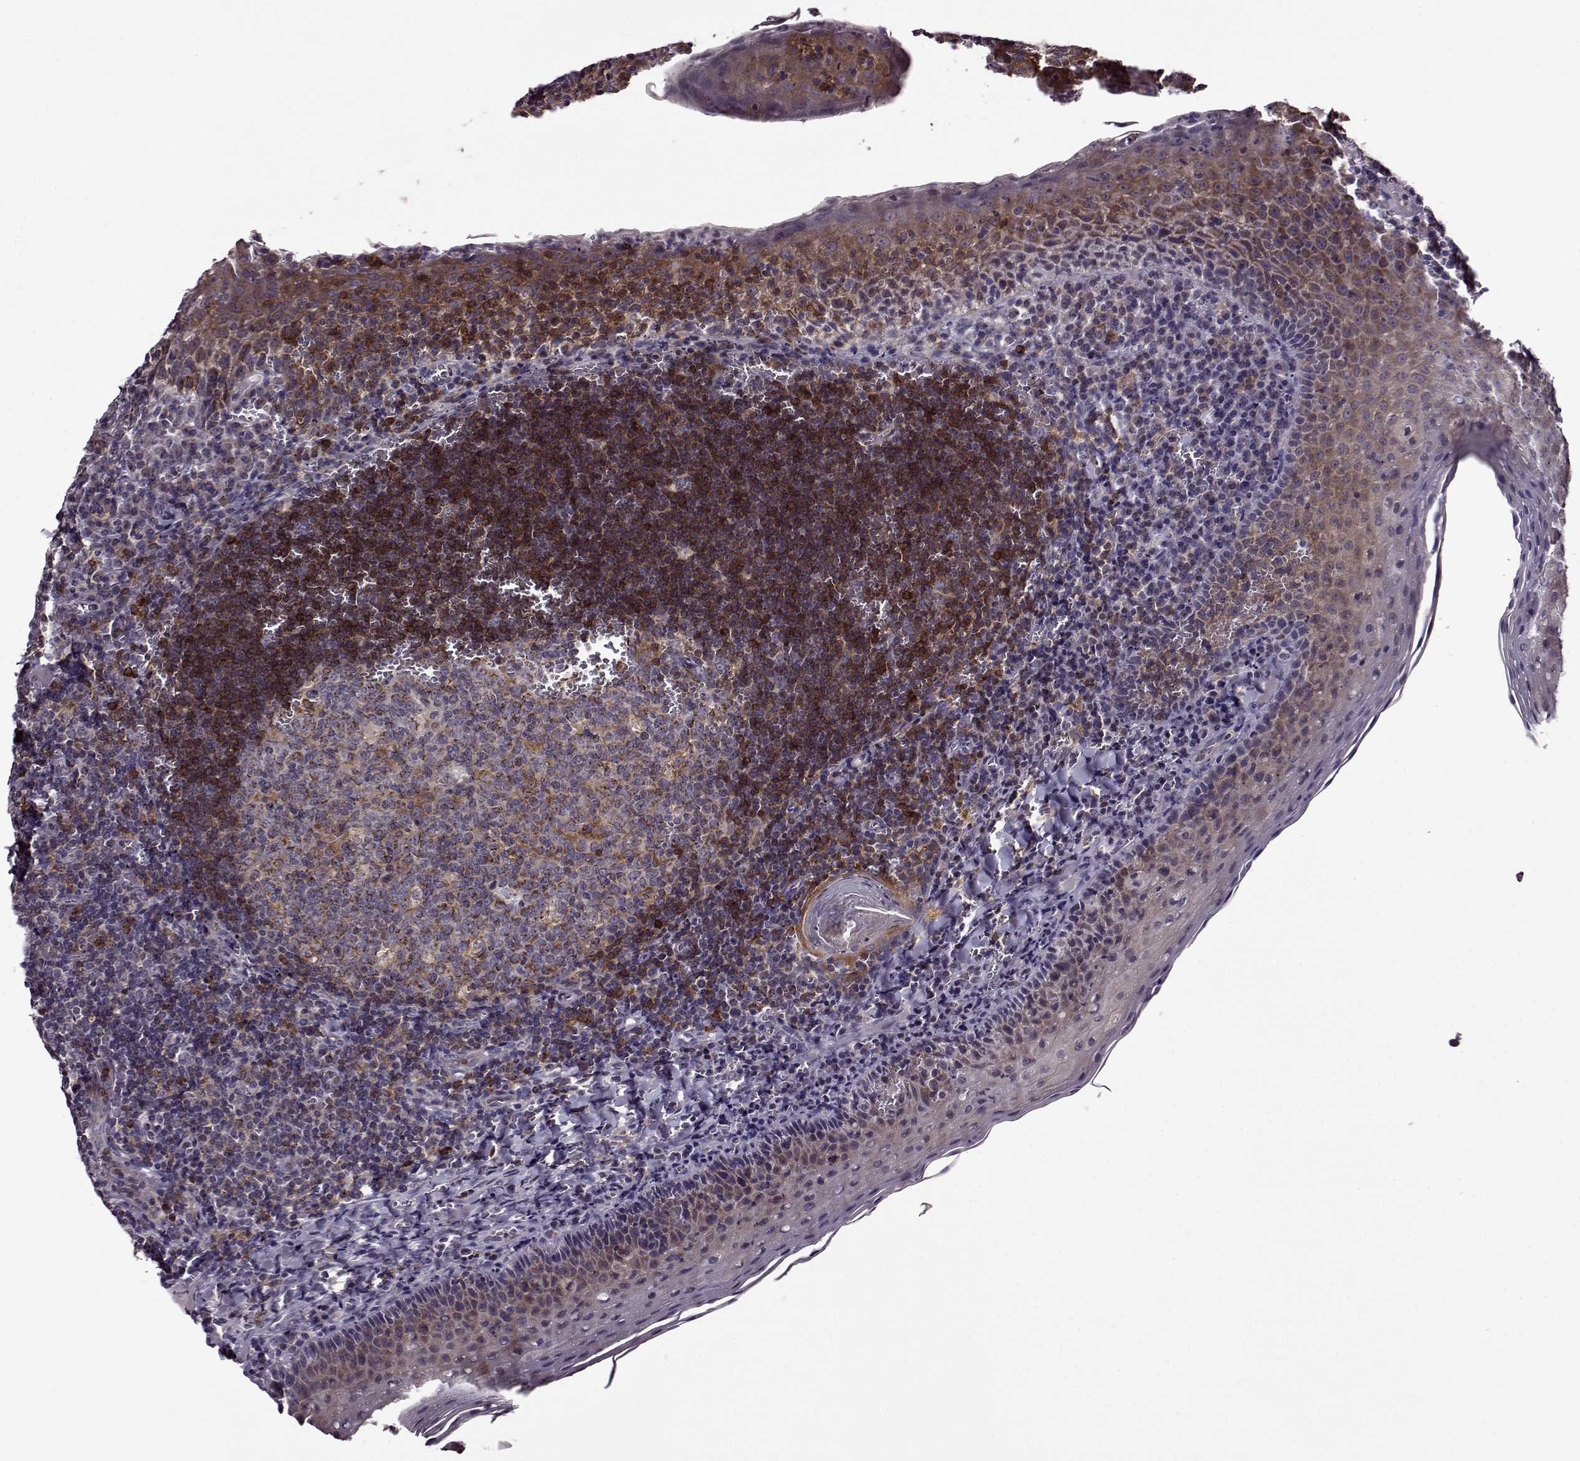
{"staining": {"intensity": "moderate", "quantity": ">75%", "location": "cytoplasmic/membranous"}, "tissue": "tonsil", "cell_type": "Germinal center cells", "image_type": "normal", "snomed": [{"axis": "morphology", "description": "Normal tissue, NOS"}, {"axis": "morphology", "description": "Inflammation, NOS"}, {"axis": "topography", "description": "Tonsil"}], "caption": "Normal tonsil demonstrates moderate cytoplasmic/membranous expression in about >75% of germinal center cells, visualized by immunohistochemistry. The staining was performed using DAB to visualize the protein expression in brown, while the nuclei were stained in blue with hematoxylin (Magnification: 20x).", "gene": "MTSS1", "patient": {"sex": "female", "age": 31}}